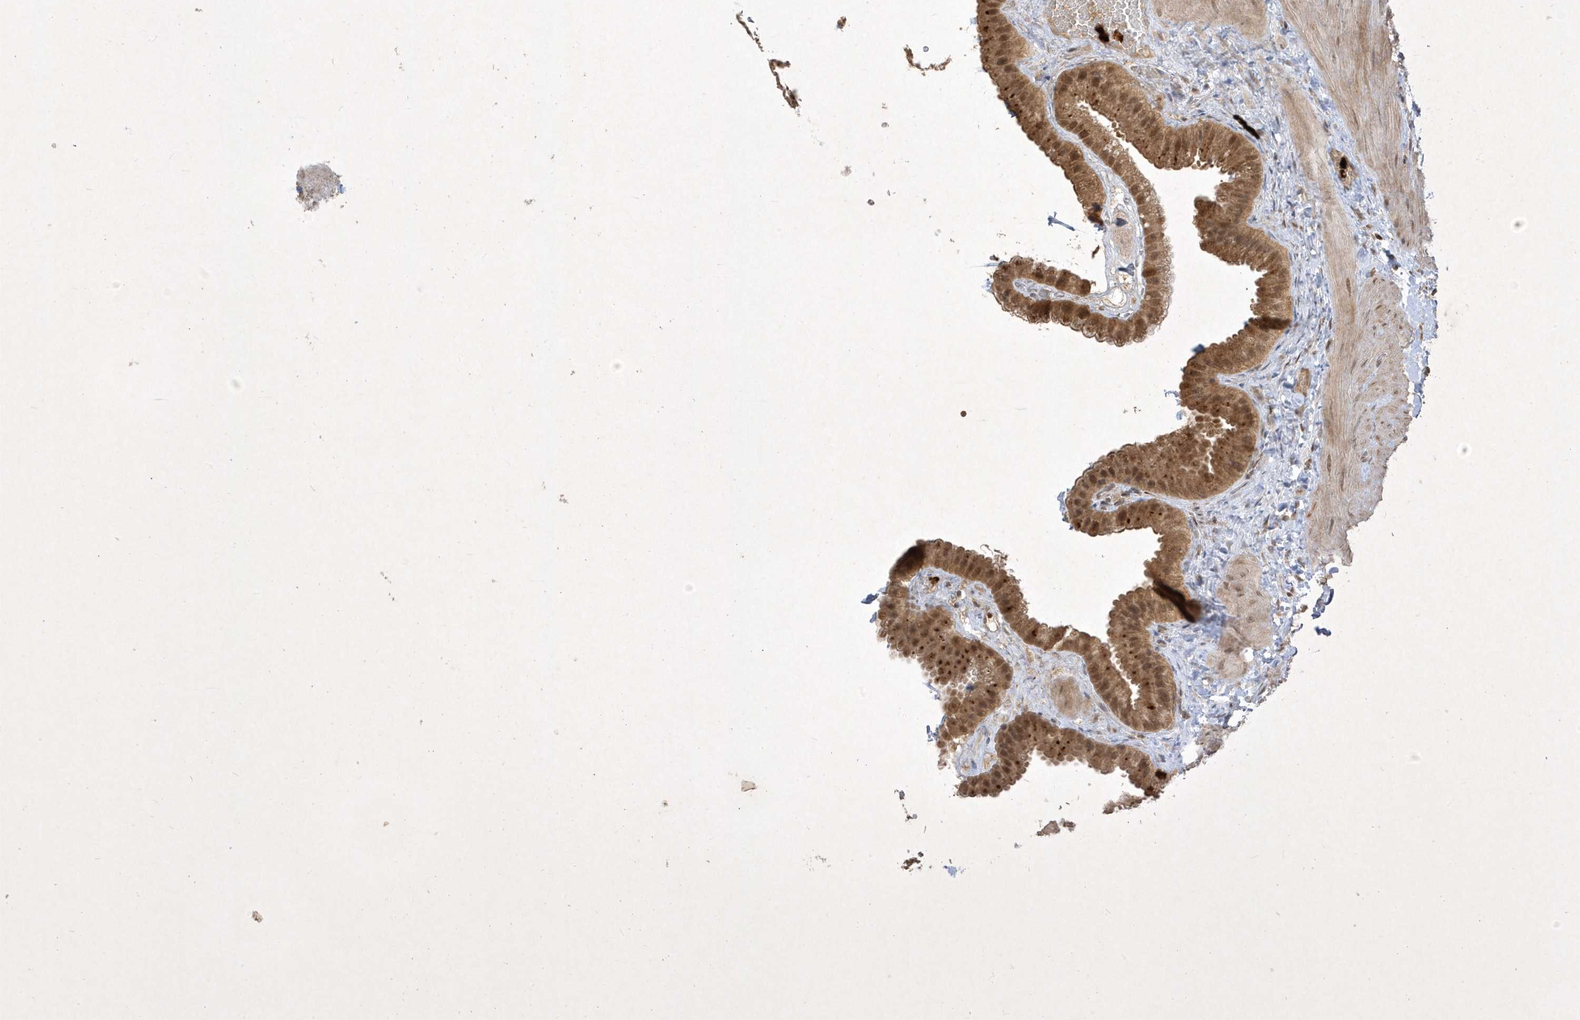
{"staining": {"intensity": "moderate", "quantity": ">75%", "location": "cytoplasmic/membranous,nuclear"}, "tissue": "gallbladder", "cell_type": "Glandular cells", "image_type": "normal", "snomed": [{"axis": "morphology", "description": "Normal tissue, NOS"}, {"axis": "topography", "description": "Gallbladder"}], "caption": "Protein positivity by IHC demonstrates moderate cytoplasmic/membranous,nuclear staining in about >75% of glandular cells in benign gallbladder.", "gene": "ZNF213", "patient": {"sex": "male", "age": 55}}